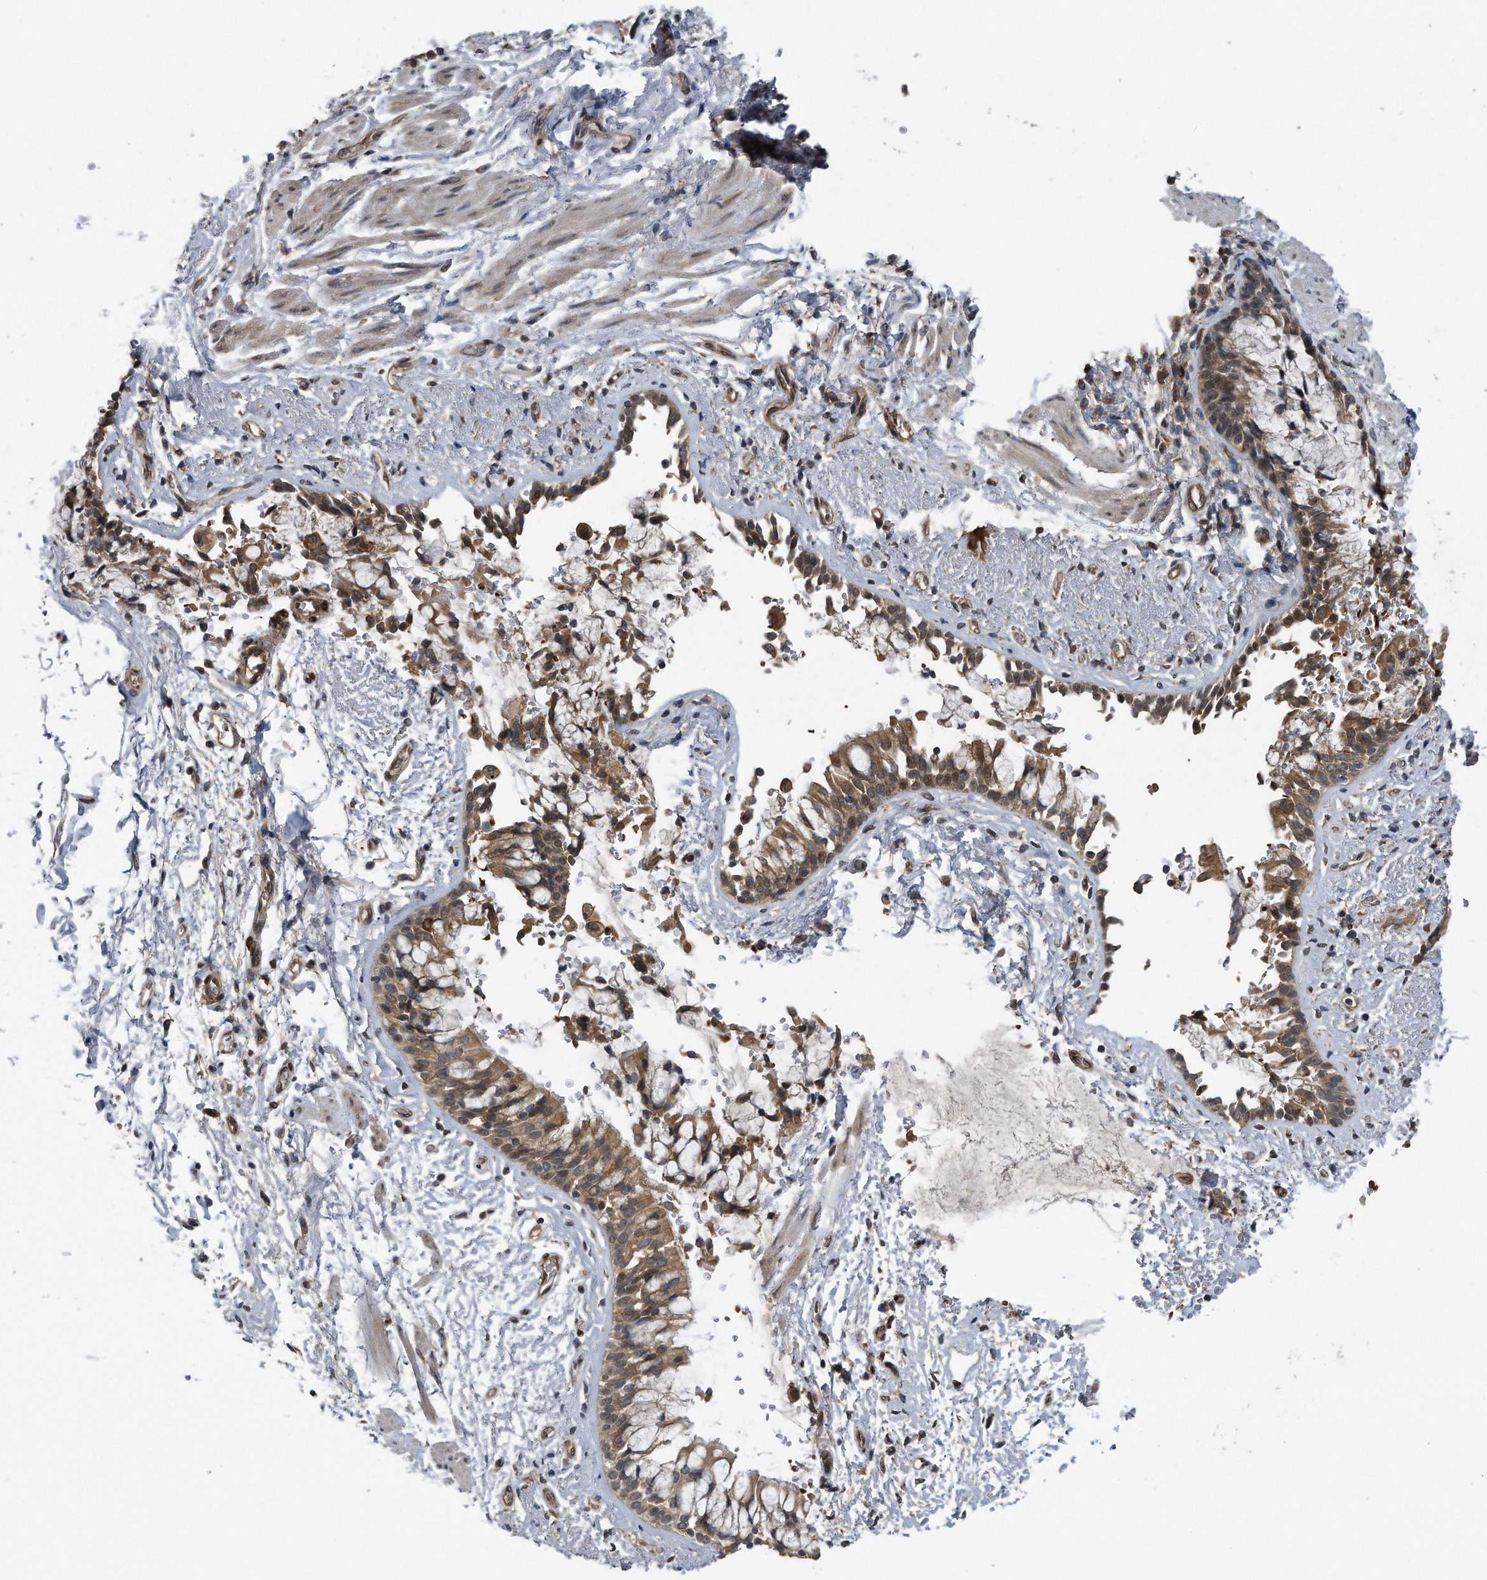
{"staining": {"intensity": "moderate", "quantity": ">75%", "location": "cytoplasmic/membranous"}, "tissue": "bronchus", "cell_type": "Respiratory epithelial cells", "image_type": "normal", "snomed": [{"axis": "morphology", "description": "Normal tissue, NOS"}, {"axis": "morphology", "description": "Inflammation, NOS"}, {"axis": "topography", "description": "Cartilage tissue"}, {"axis": "topography", "description": "Bronchus"}, {"axis": "topography", "description": "Lung"}], "caption": "This micrograph demonstrates normal bronchus stained with immunohistochemistry to label a protein in brown. The cytoplasmic/membranous of respiratory epithelial cells show moderate positivity for the protein. Nuclei are counter-stained blue.", "gene": "ZNF79", "patient": {"sex": "female", "age": 64}}